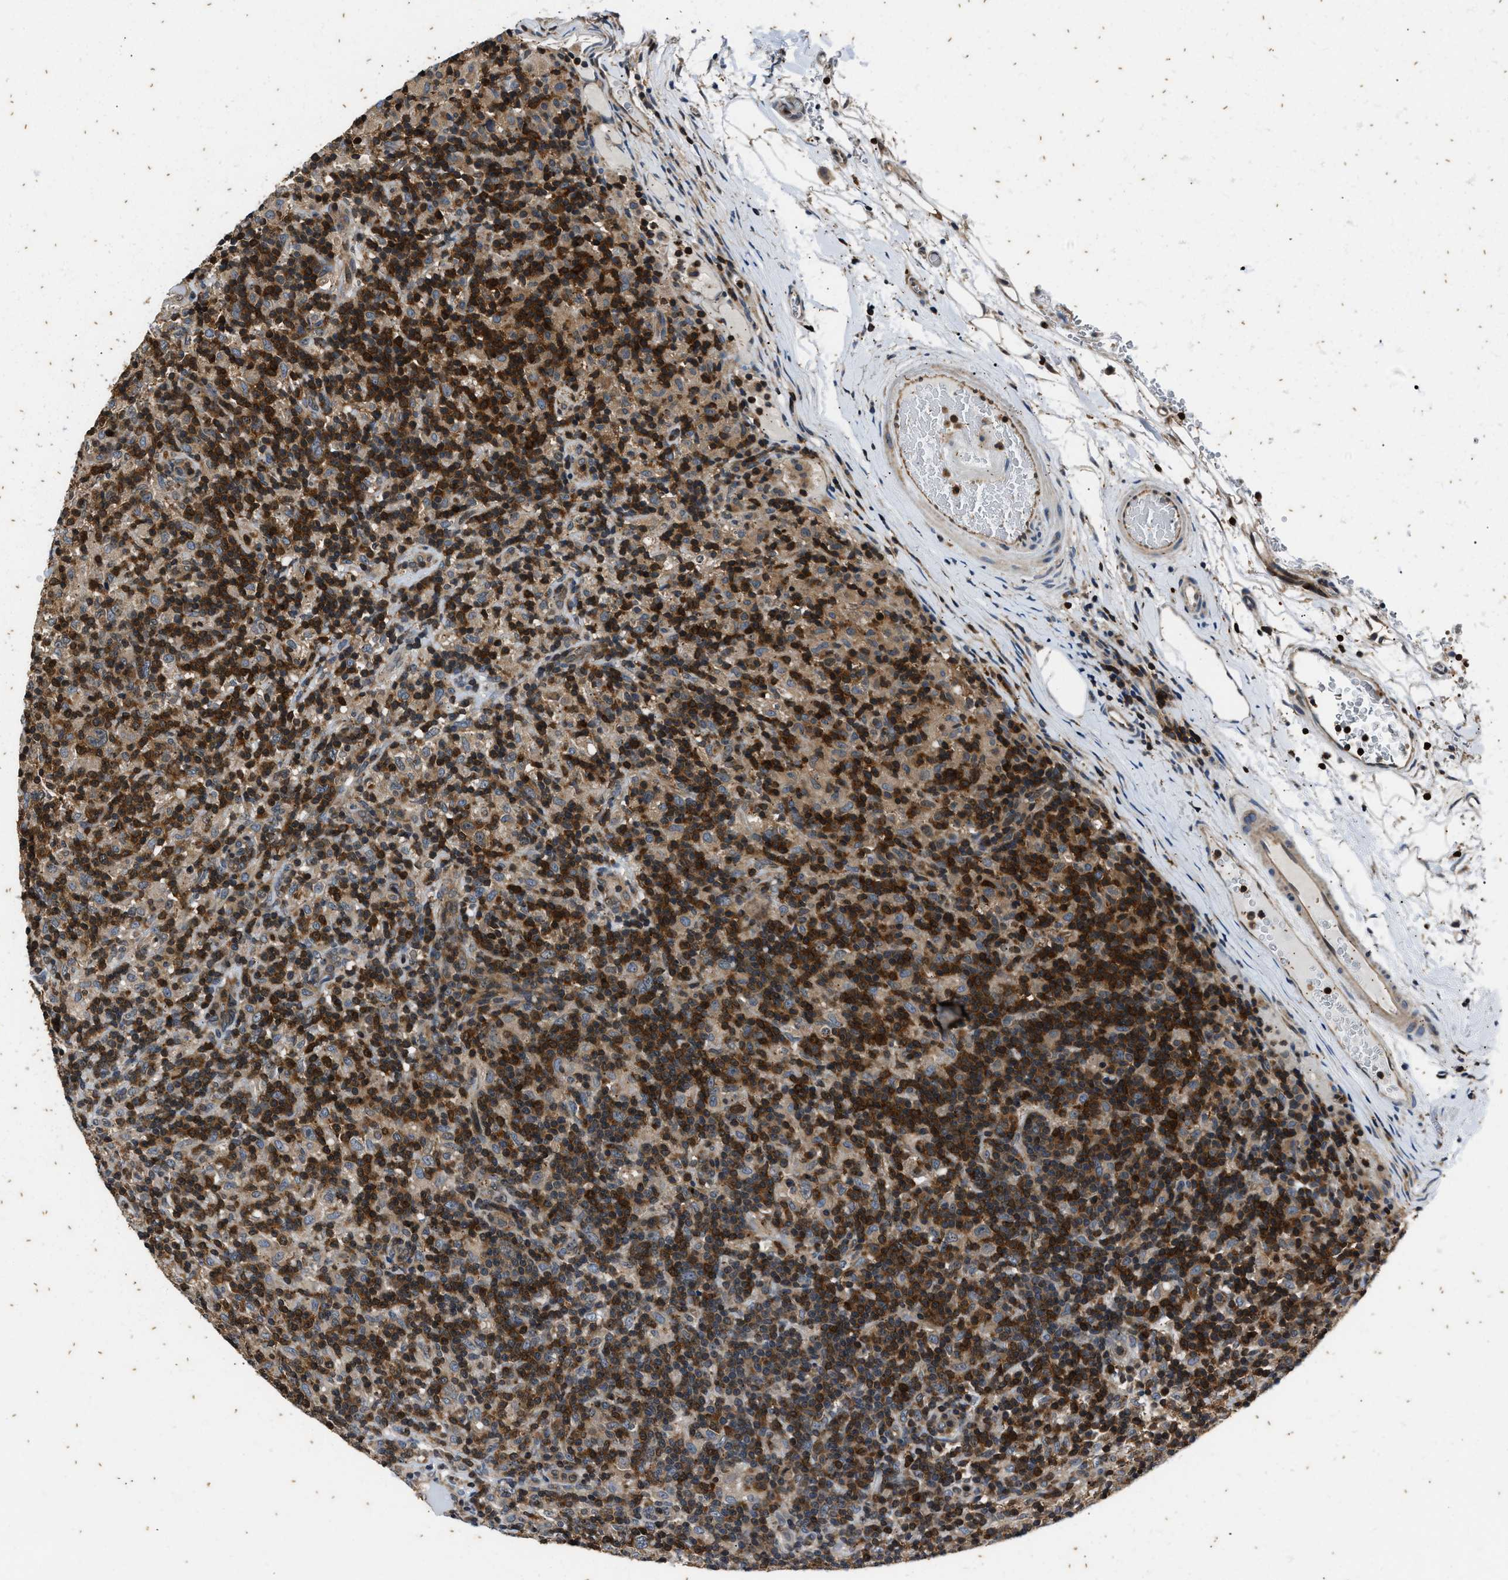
{"staining": {"intensity": "weak", "quantity": ">75%", "location": "cytoplasmic/membranous"}, "tissue": "lymphoma", "cell_type": "Tumor cells", "image_type": "cancer", "snomed": [{"axis": "morphology", "description": "Hodgkin's disease, NOS"}, {"axis": "topography", "description": "Lymph node"}], "caption": "Protein expression analysis of human Hodgkin's disease reveals weak cytoplasmic/membranous positivity in about >75% of tumor cells.", "gene": "PTPN7", "patient": {"sex": "male", "age": 70}}